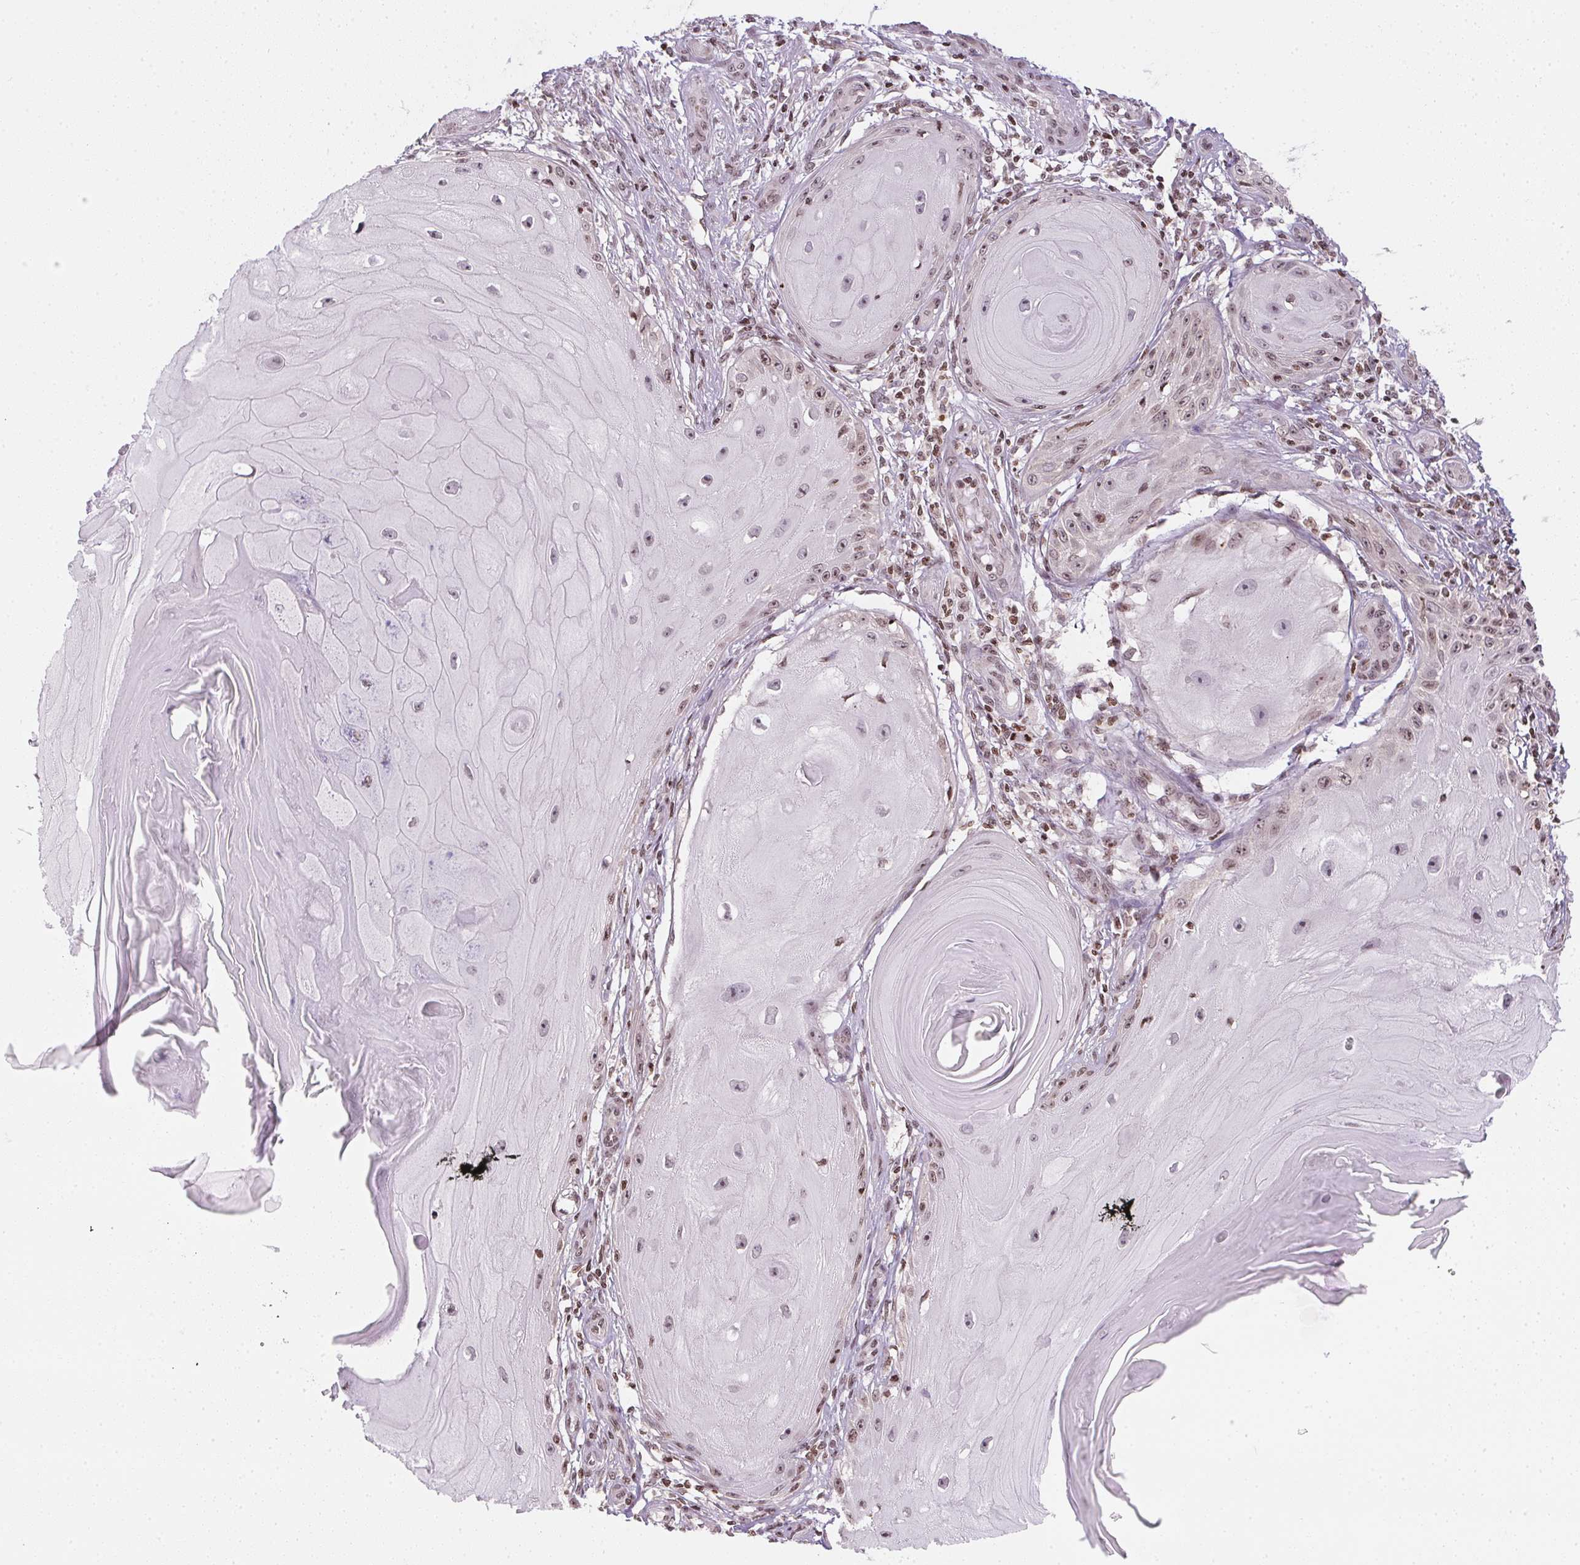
{"staining": {"intensity": "weak", "quantity": "25%-75%", "location": "nuclear"}, "tissue": "skin cancer", "cell_type": "Tumor cells", "image_type": "cancer", "snomed": [{"axis": "morphology", "description": "Squamous cell carcinoma, NOS"}, {"axis": "topography", "description": "Skin"}], "caption": "Immunohistochemistry histopathology image of neoplastic tissue: skin cancer stained using immunohistochemistry (IHC) reveals low levels of weak protein expression localized specifically in the nuclear of tumor cells, appearing as a nuclear brown color.", "gene": "RNF181", "patient": {"sex": "female", "age": 77}}